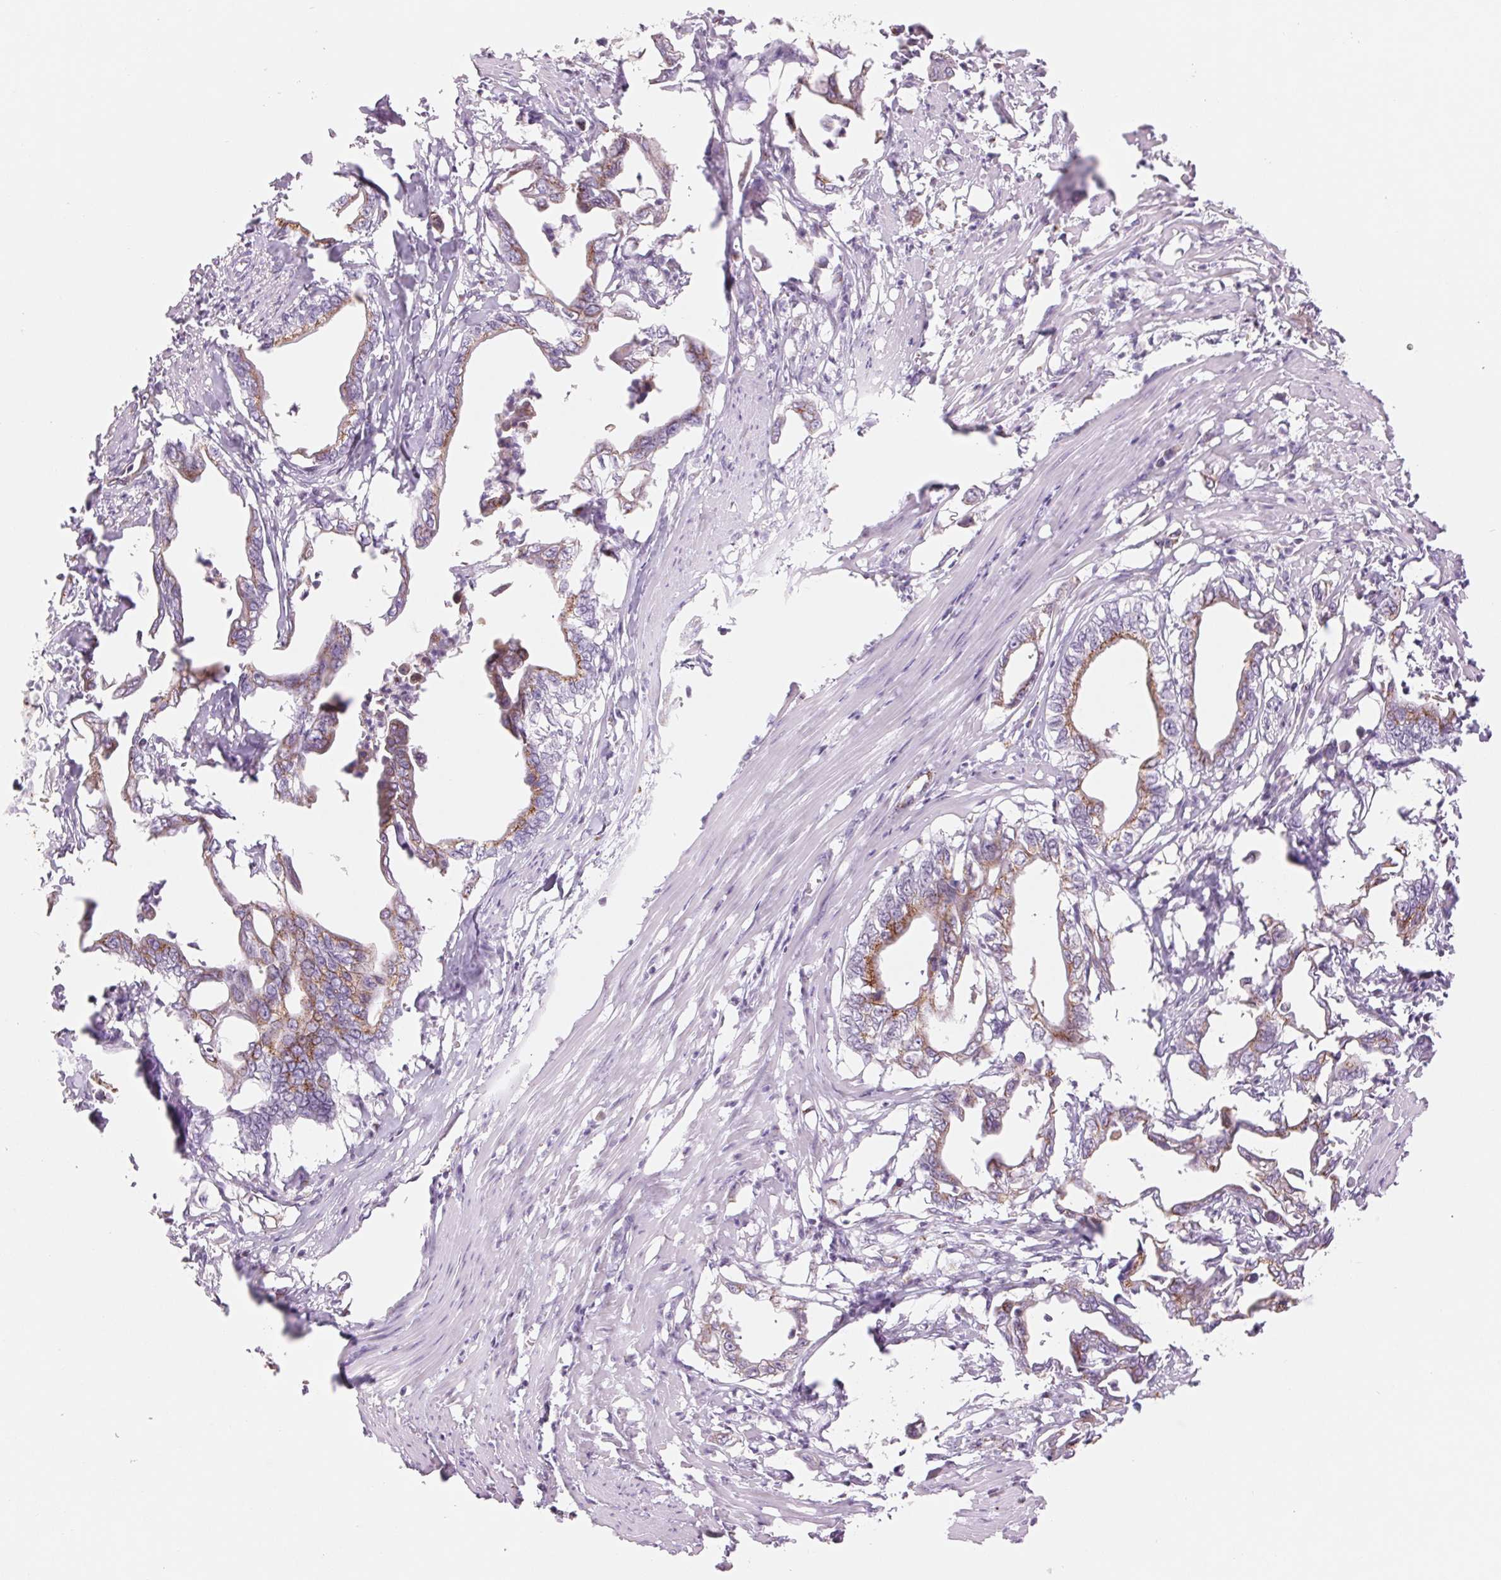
{"staining": {"intensity": "moderate", "quantity": "25%-75%", "location": "cytoplasmic/membranous"}, "tissue": "pancreatic cancer", "cell_type": "Tumor cells", "image_type": "cancer", "snomed": [{"axis": "morphology", "description": "Adenocarcinoma, NOS"}, {"axis": "topography", "description": "Pancreas"}], "caption": "Protein expression analysis of human adenocarcinoma (pancreatic) reveals moderate cytoplasmic/membranous staining in about 25%-75% of tumor cells. Nuclei are stained in blue.", "gene": "GALNT7", "patient": {"sex": "male", "age": 61}}